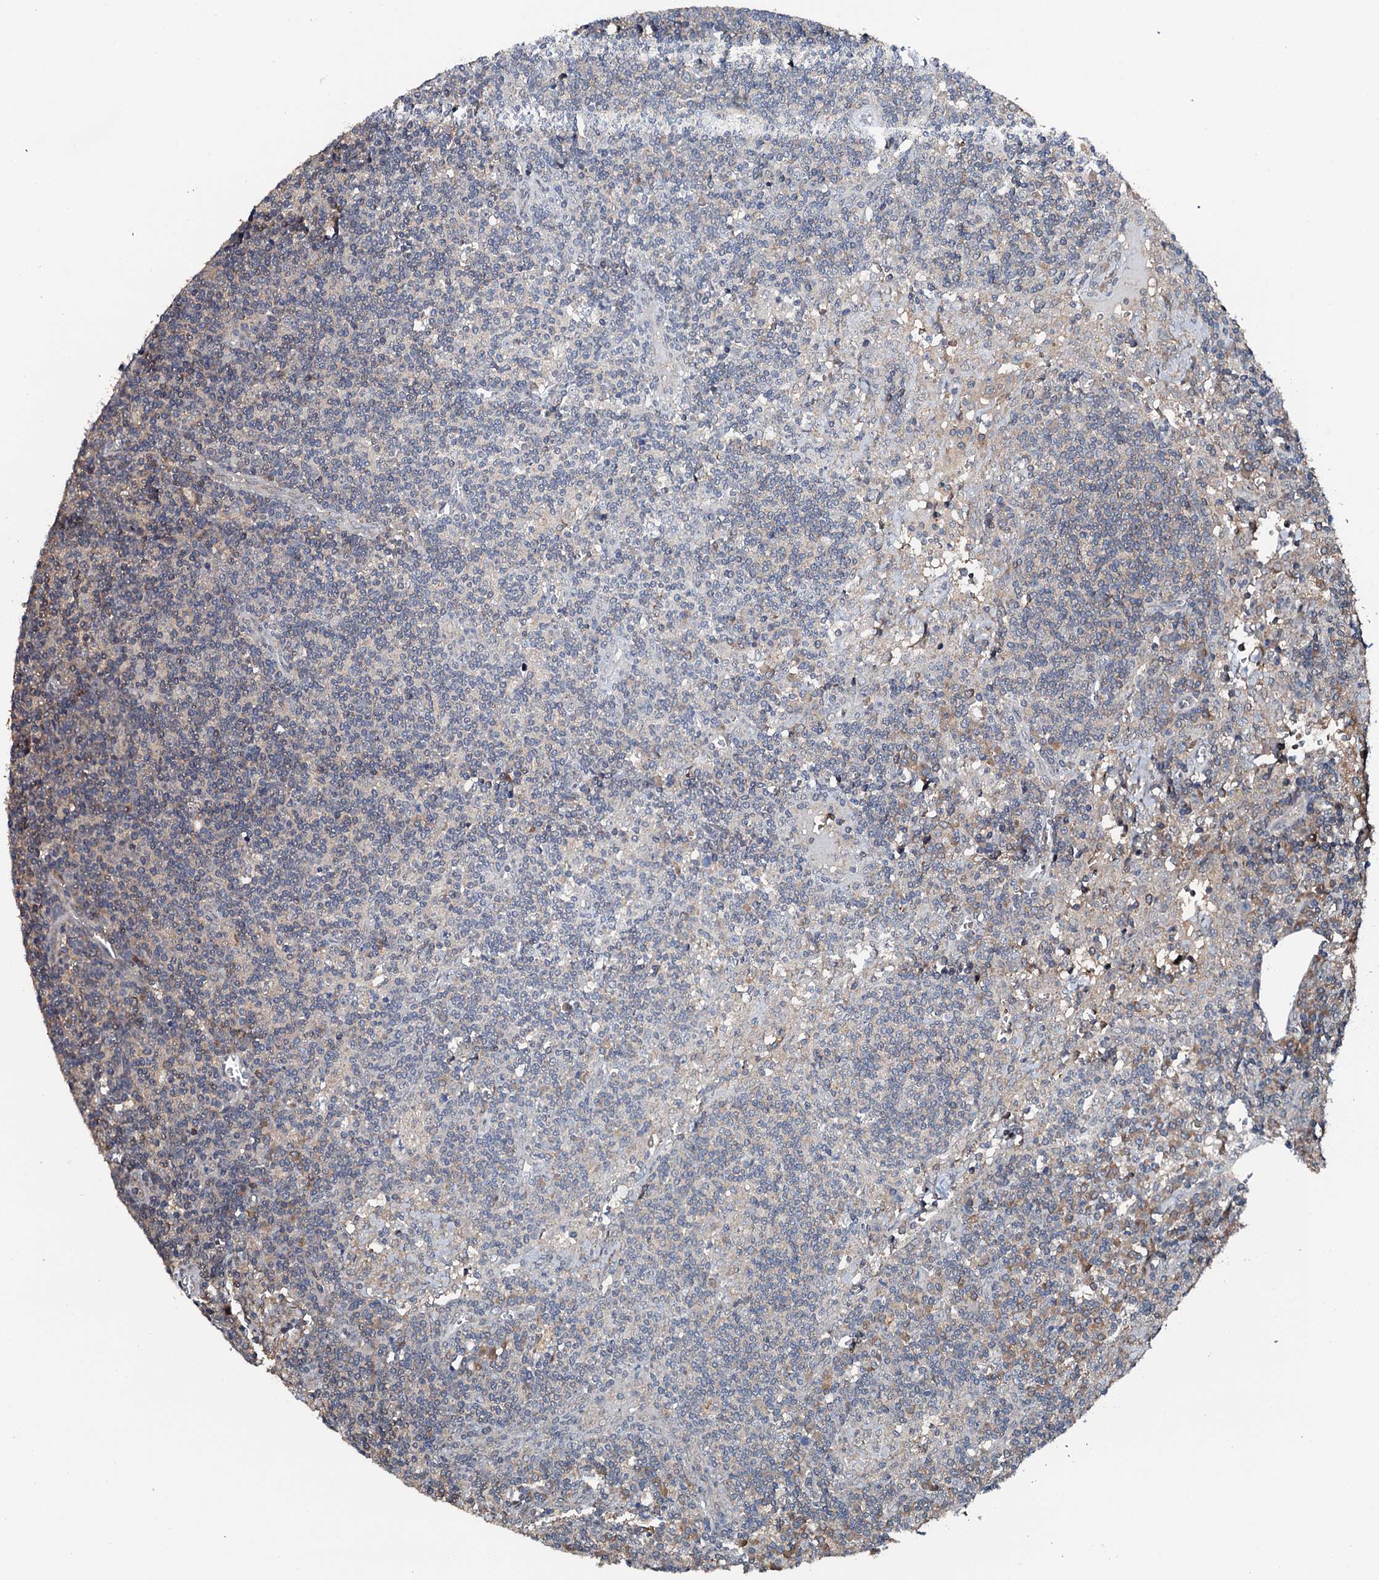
{"staining": {"intensity": "negative", "quantity": "none", "location": "none"}, "tissue": "lymph node", "cell_type": "Germinal center cells", "image_type": "normal", "snomed": [{"axis": "morphology", "description": "Normal tissue, NOS"}, {"axis": "topography", "description": "Lymph node"}], "caption": "An immunohistochemistry (IHC) histopathology image of normal lymph node is shown. There is no staining in germinal center cells of lymph node. (Immunohistochemistry (ihc), brightfield microscopy, high magnification).", "gene": "FLYWCH1", "patient": {"sex": "male", "age": 58}}